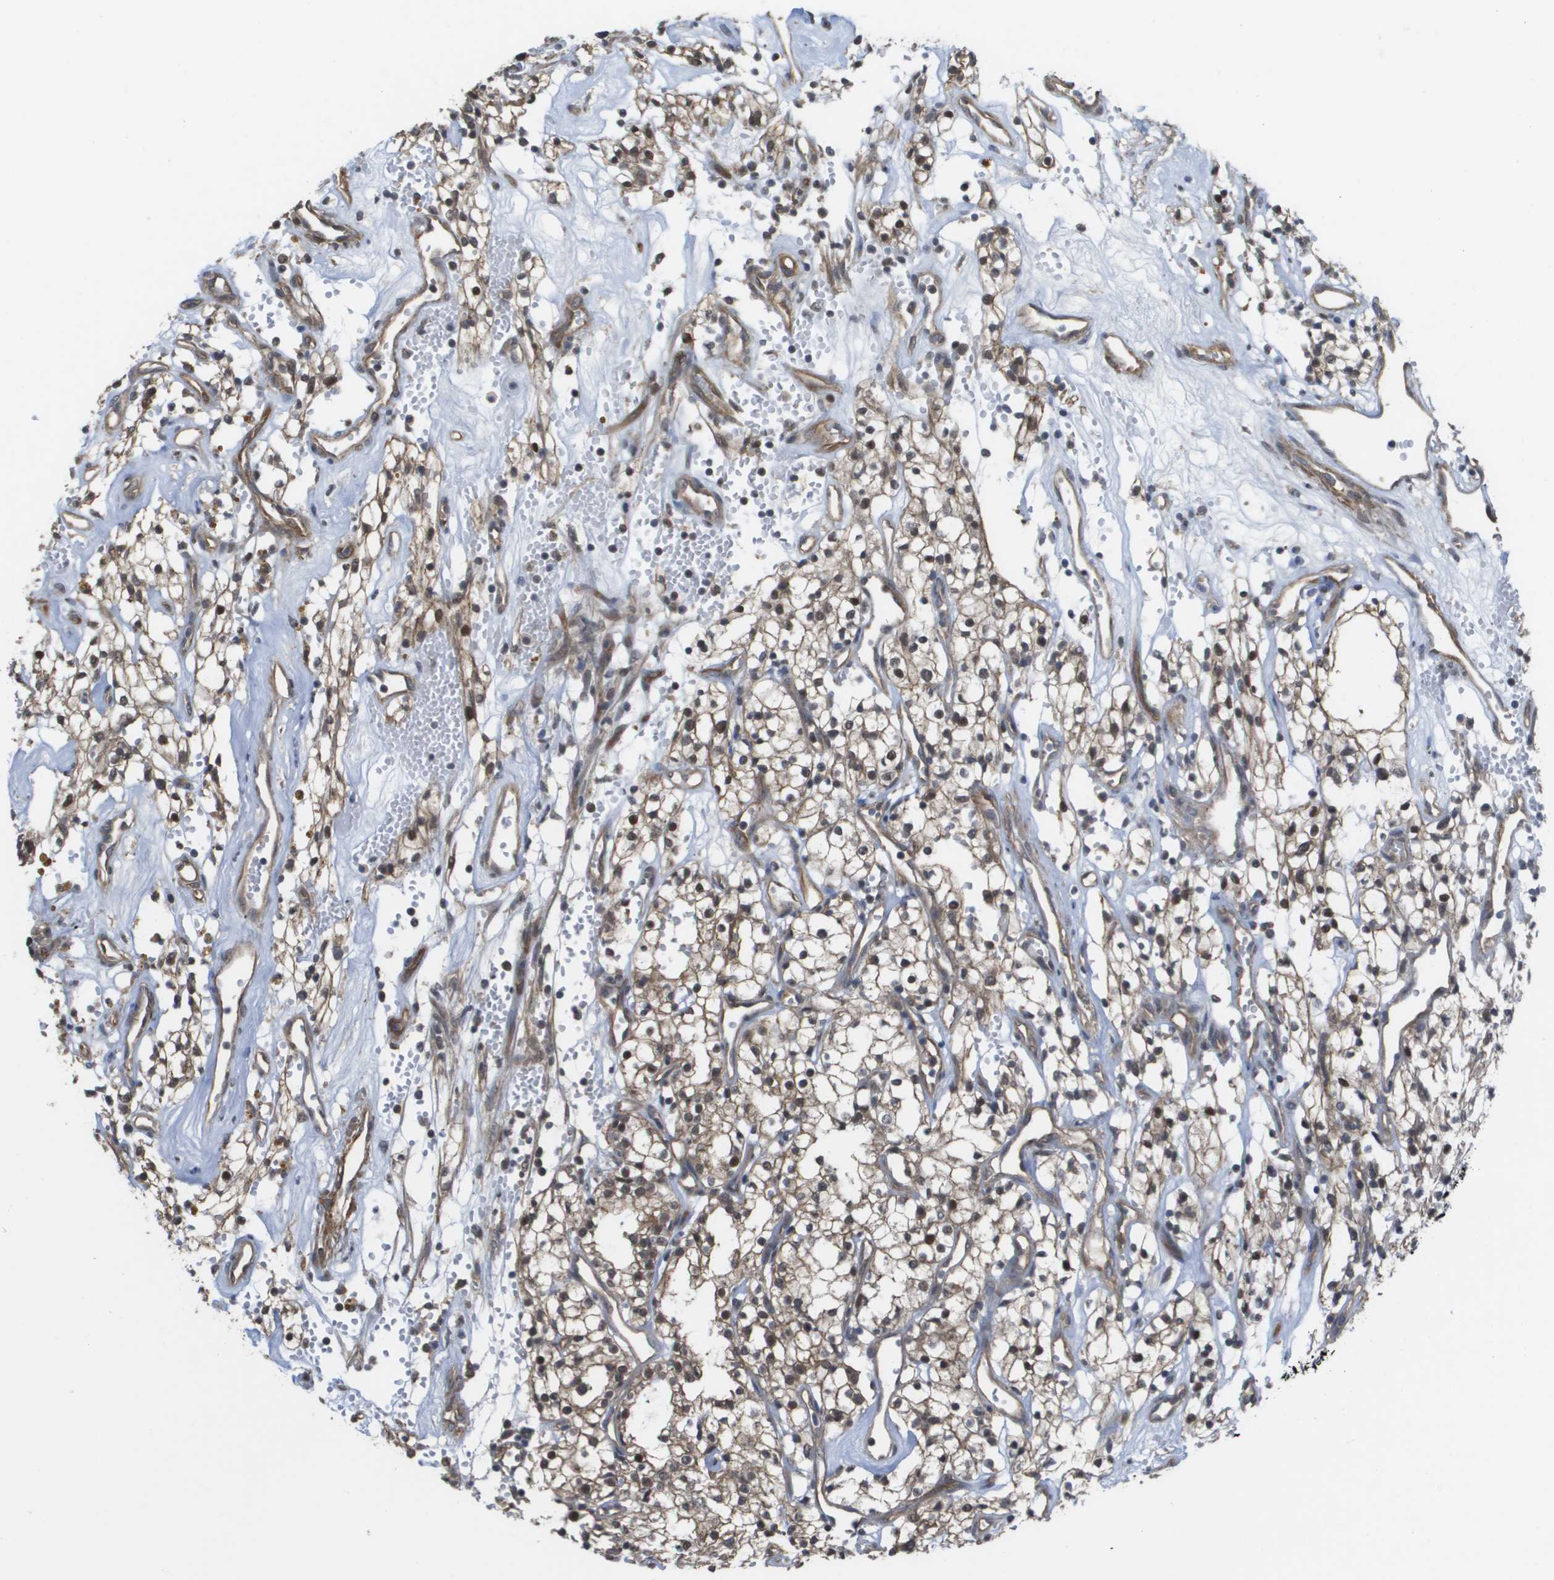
{"staining": {"intensity": "weak", "quantity": ">75%", "location": "cytoplasmic/membranous,nuclear"}, "tissue": "renal cancer", "cell_type": "Tumor cells", "image_type": "cancer", "snomed": [{"axis": "morphology", "description": "Adenocarcinoma, NOS"}, {"axis": "topography", "description": "Kidney"}], "caption": "Approximately >75% of tumor cells in human renal cancer display weak cytoplasmic/membranous and nuclear protein staining as visualized by brown immunohistochemical staining.", "gene": "RNF112", "patient": {"sex": "male", "age": 59}}